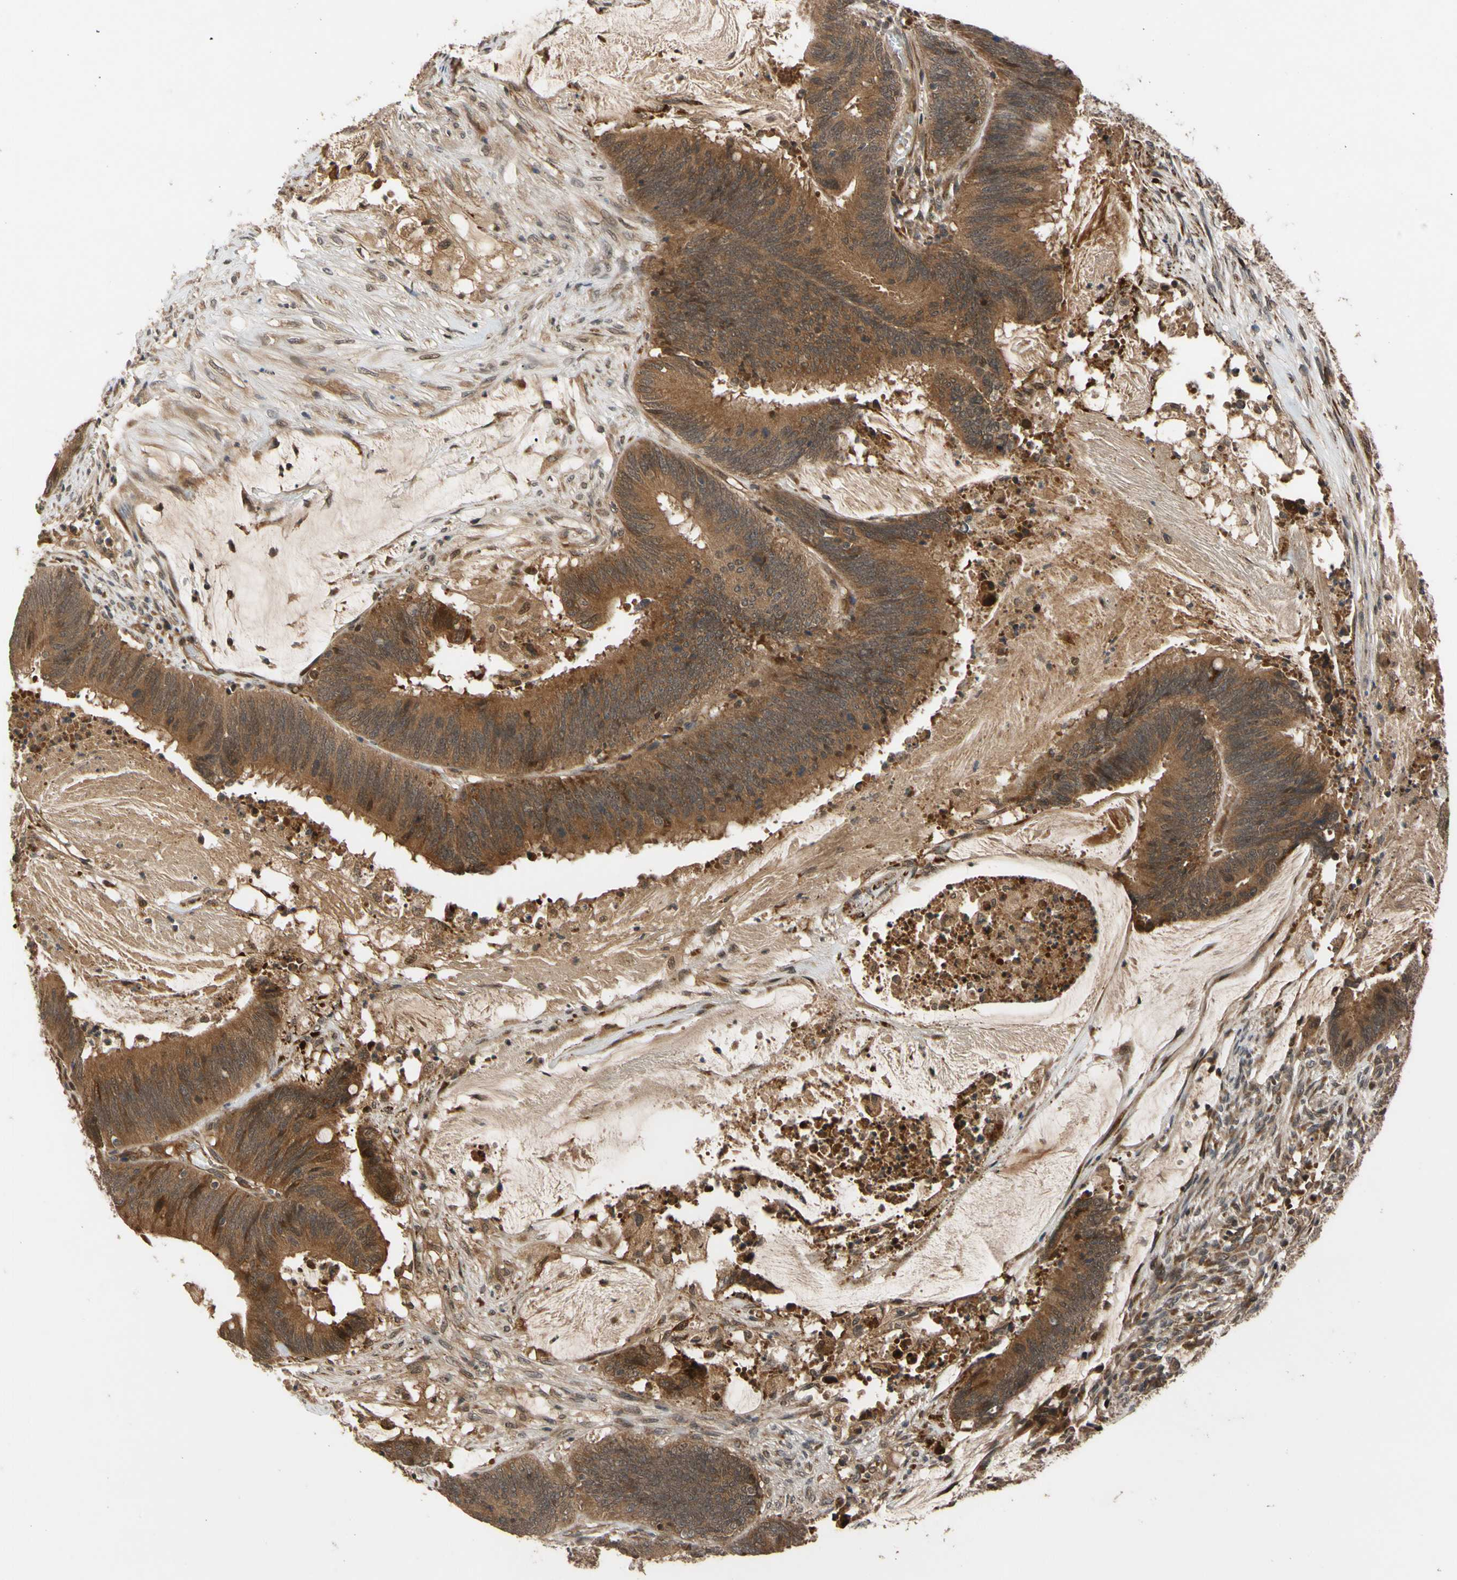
{"staining": {"intensity": "strong", "quantity": ">75%", "location": "cytoplasmic/membranous"}, "tissue": "colorectal cancer", "cell_type": "Tumor cells", "image_type": "cancer", "snomed": [{"axis": "morphology", "description": "Adenocarcinoma, NOS"}, {"axis": "topography", "description": "Rectum"}], "caption": "Colorectal cancer stained with immunohistochemistry exhibits strong cytoplasmic/membranous expression in approximately >75% of tumor cells. (Stains: DAB in brown, nuclei in blue, Microscopy: brightfield microscopy at high magnification).", "gene": "CYTIP", "patient": {"sex": "female", "age": 66}}